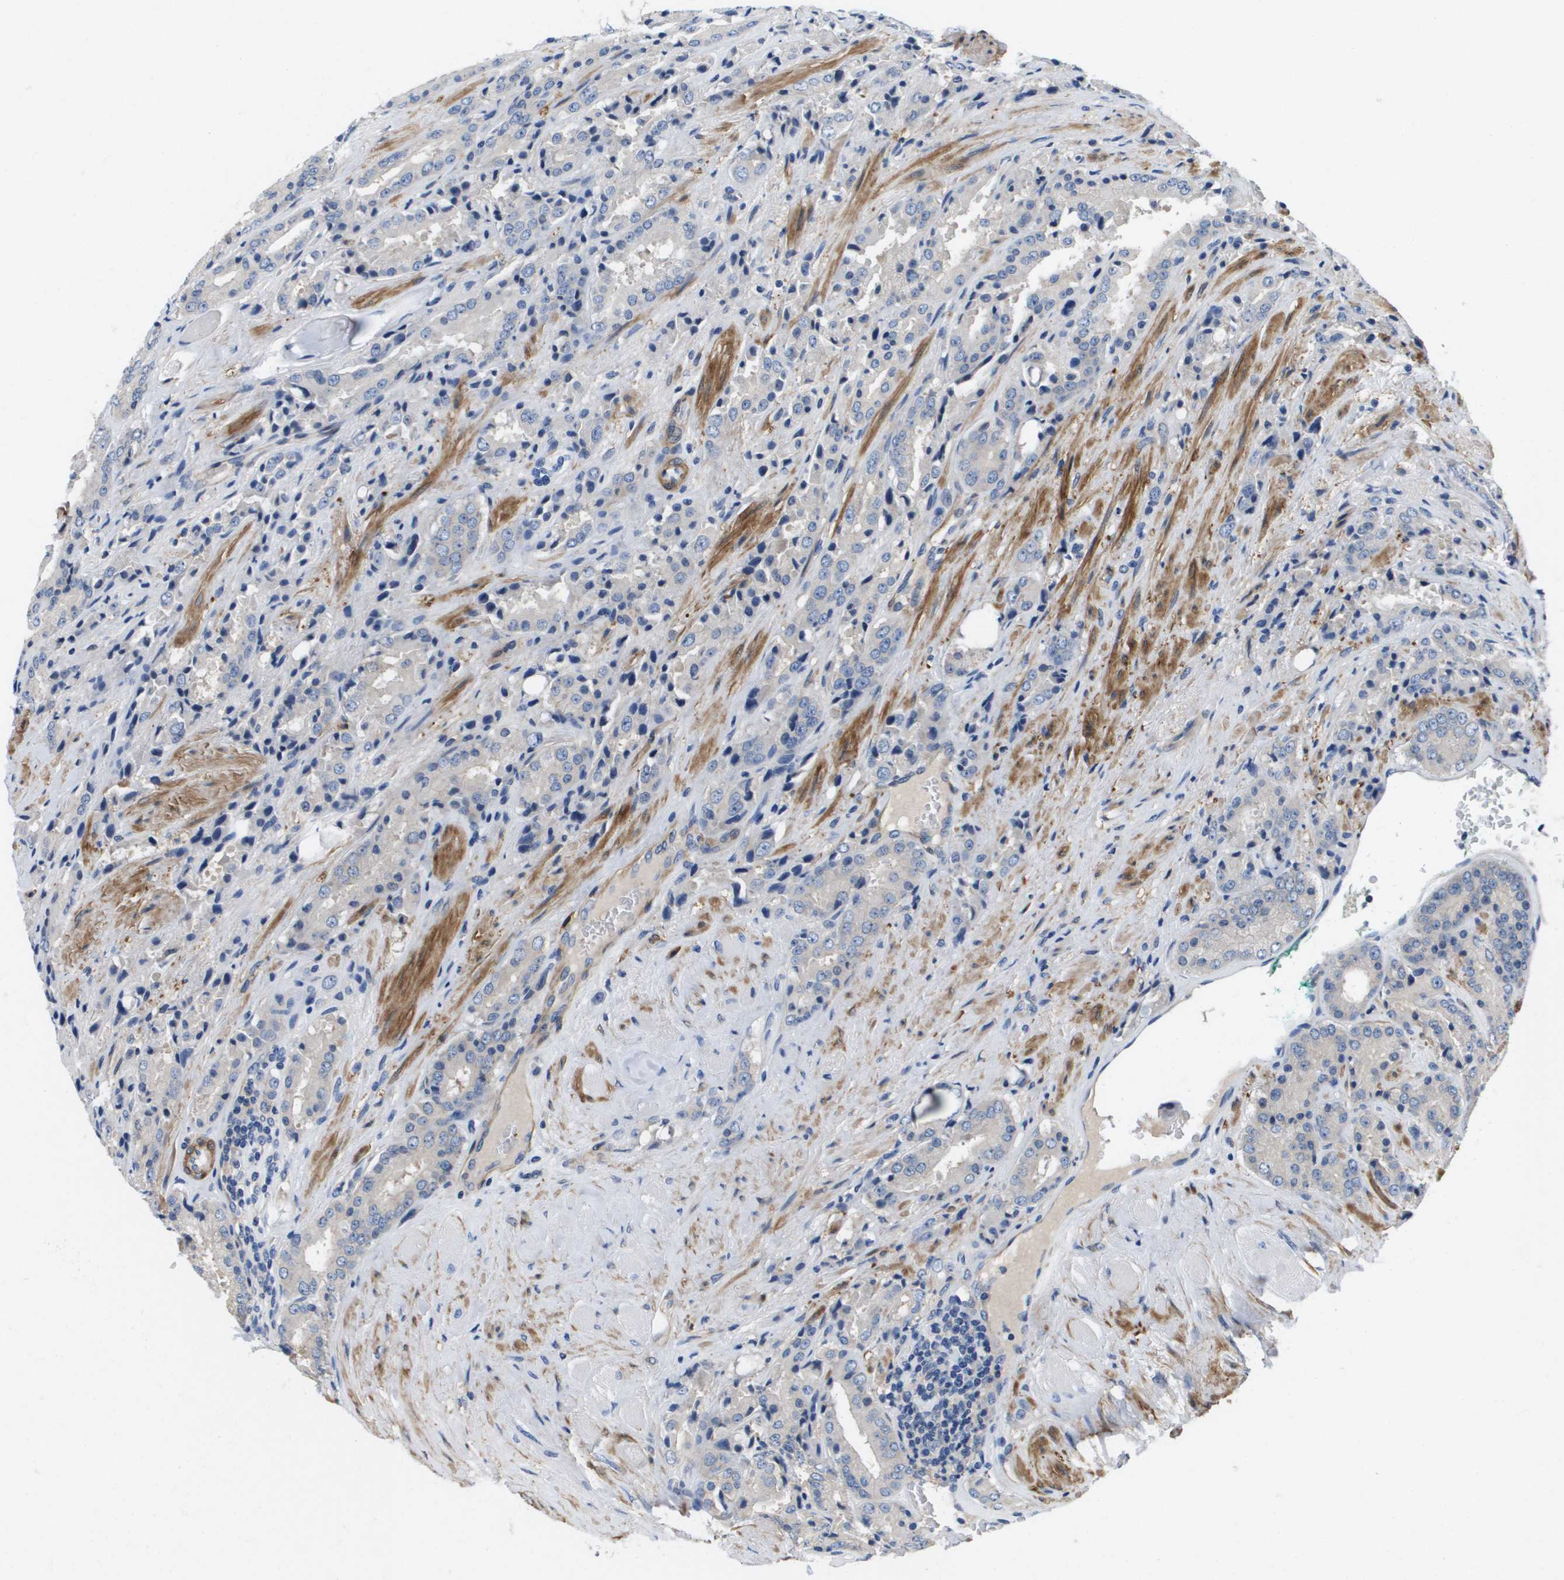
{"staining": {"intensity": "negative", "quantity": "none", "location": "none"}, "tissue": "prostate cancer", "cell_type": "Tumor cells", "image_type": "cancer", "snomed": [{"axis": "morphology", "description": "Adenocarcinoma, High grade"}, {"axis": "topography", "description": "Prostate"}], "caption": "This image is of prostate cancer stained with immunohistochemistry to label a protein in brown with the nuclei are counter-stained blue. There is no expression in tumor cells.", "gene": "LPP", "patient": {"sex": "male", "age": 71}}